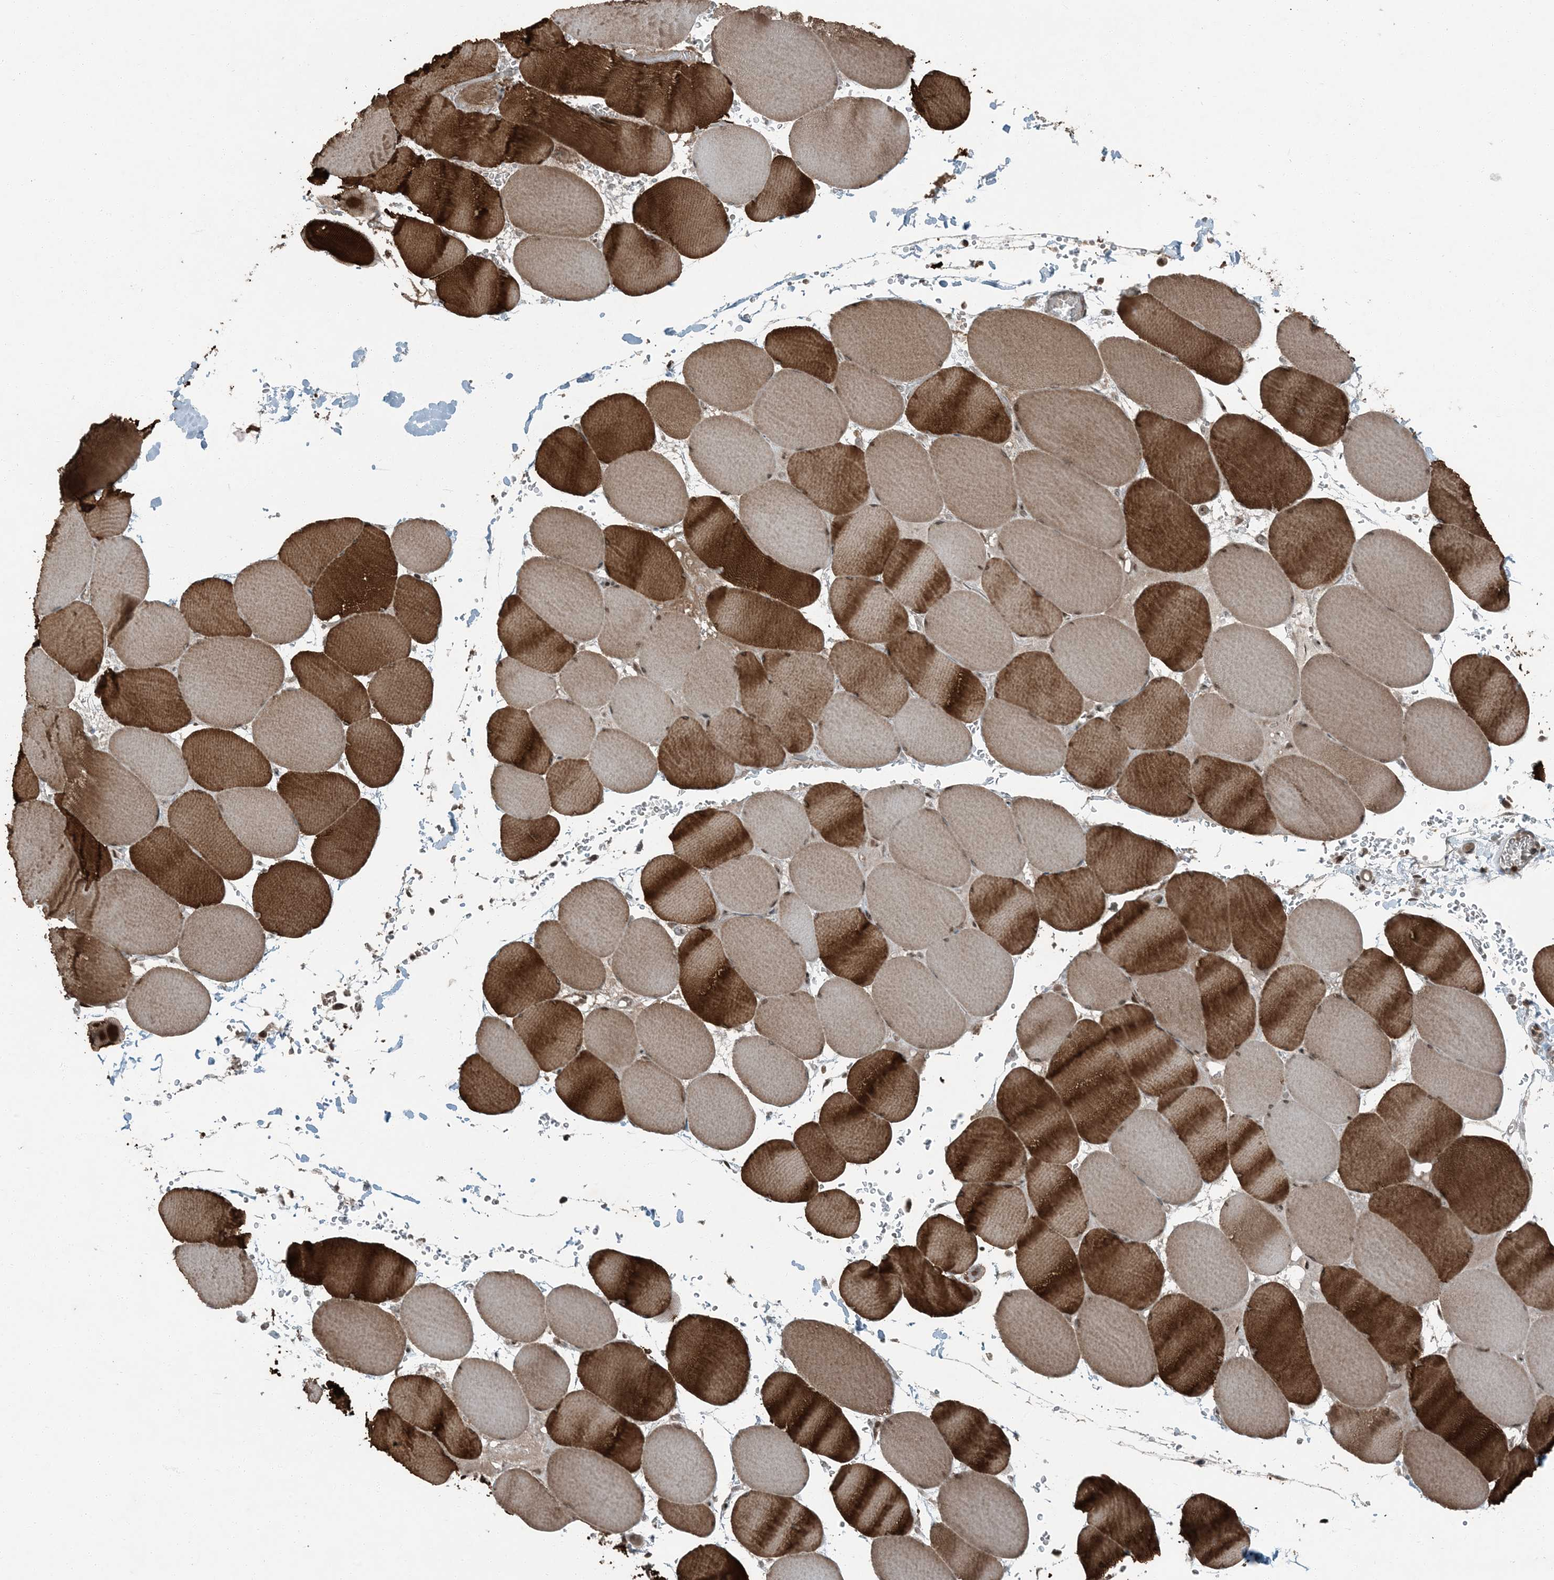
{"staining": {"intensity": "strong", "quantity": "25%-75%", "location": "cytoplasmic/membranous"}, "tissue": "skeletal muscle", "cell_type": "Myocytes", "image_type": "normal", "snomed": [{"axis": "morphology", "description": "Normal tissue, NOS"}, {"axis": "topography", "description": "Skeletal muscle"}, {"axis": "topography", "description": "Head-Neck"}], "caption": "Skeletal muscle stained with a brown dye reveals strong cytoplasmic/membranous positive positivity in about 25%-75% of myocytes.", "gene": "TRAPPC12", "patient": {"sex": "male", "age": 66}}